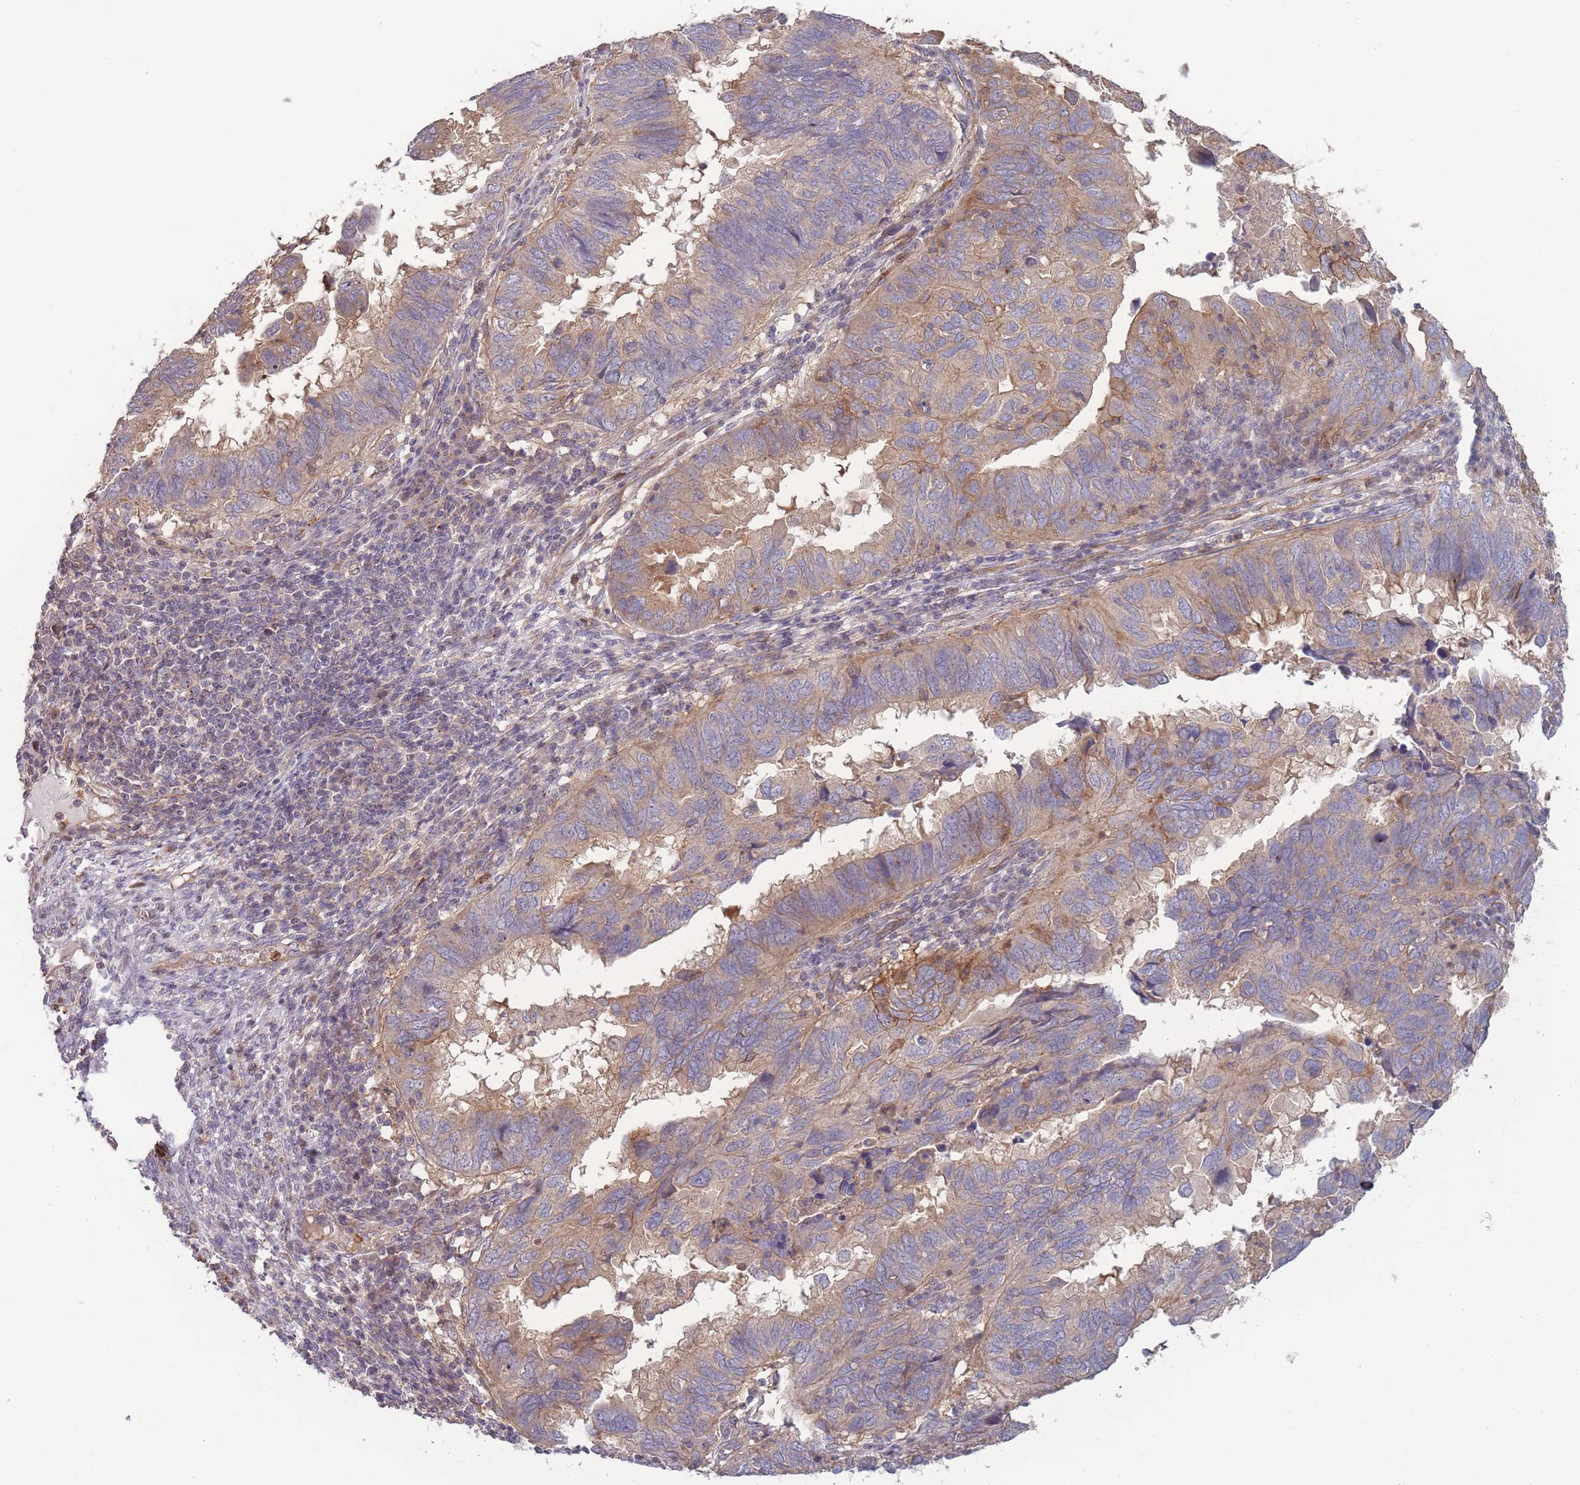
{"staining": {"intensity": "moderate", "quantity": "<25%", "location": "cytoplasmic/membranous"}, "tissue": "endometrial cancer", "cell_type": "Tumor cells", "image_type": "cancer", "snomed": [{"axis": "morphology", "description": "Adenocarcinoma, NOS"}, {"axis": "topography", "description": "Uterus"}], "caption": "Immunohistochemistry (DAB) staining of human endometrial cancer demonstrates moderate cytoplasmic/membranous protein expression in about <25% of tumor cells. The staining was performed using DAB, with brown indicating positive protein expression. Nuclei are stained blue with hematoxylin.", "gene": "STEAP3", "patient": {"sex": "female", "age": 77}}